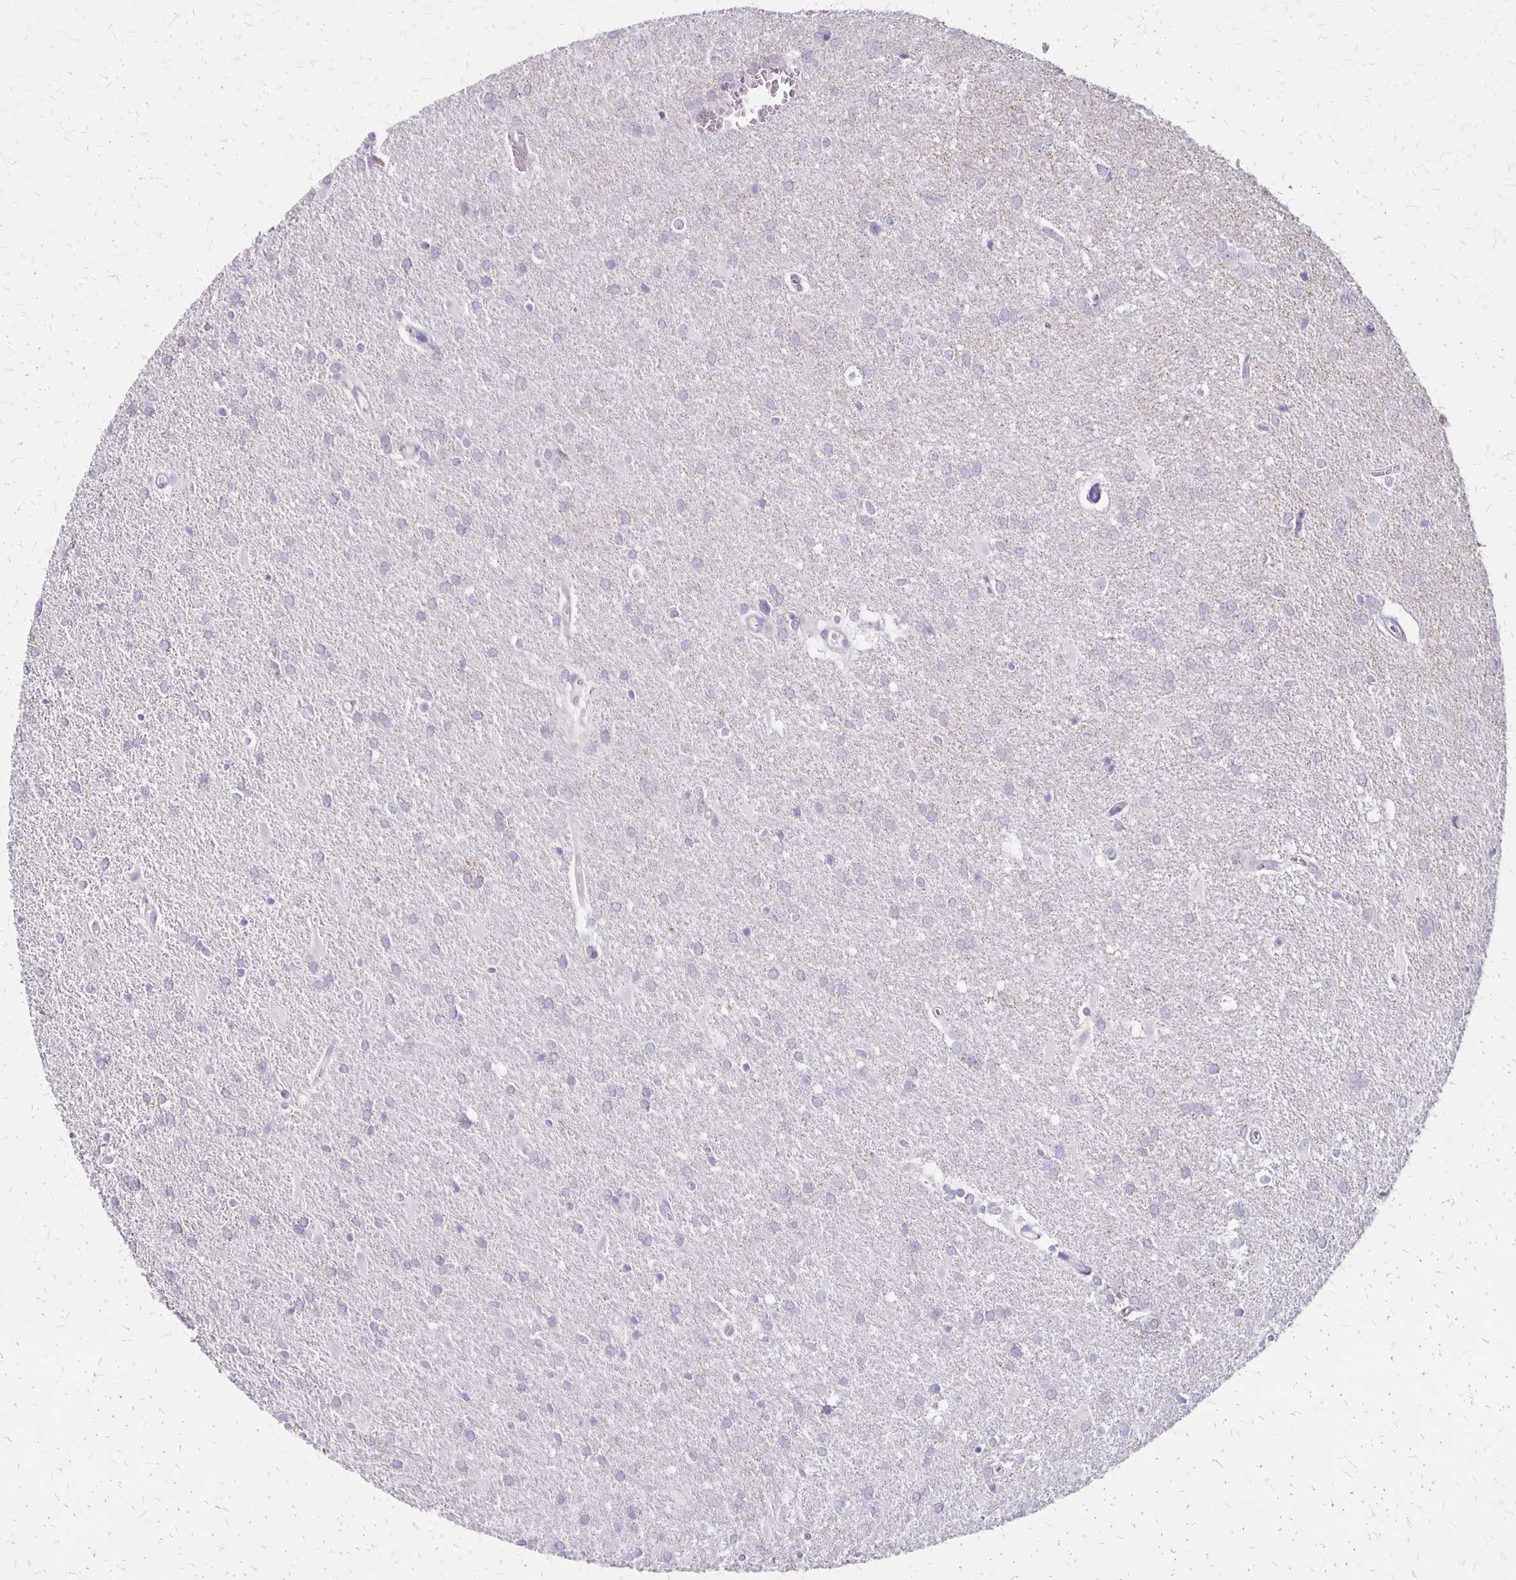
{"staining": {"intensity": "negative", "quantity": "none", "location": "none"}, "tissue": "glioma", "cell_type": "Tumor cells", "image_type": "cancer", "snomed": [{"axis": "morphology", "description": "Glioma, malignant, Low grade"}, {"axis": "topography", "description": "Brain"}], "caption": "IHC photomicrograph of neoplastic tissue: glioma stained with DAB shows no significant protein positivity in tumor cells.", "gene": "HOMER1", "patient": {"sex": "male", "age": 66}}